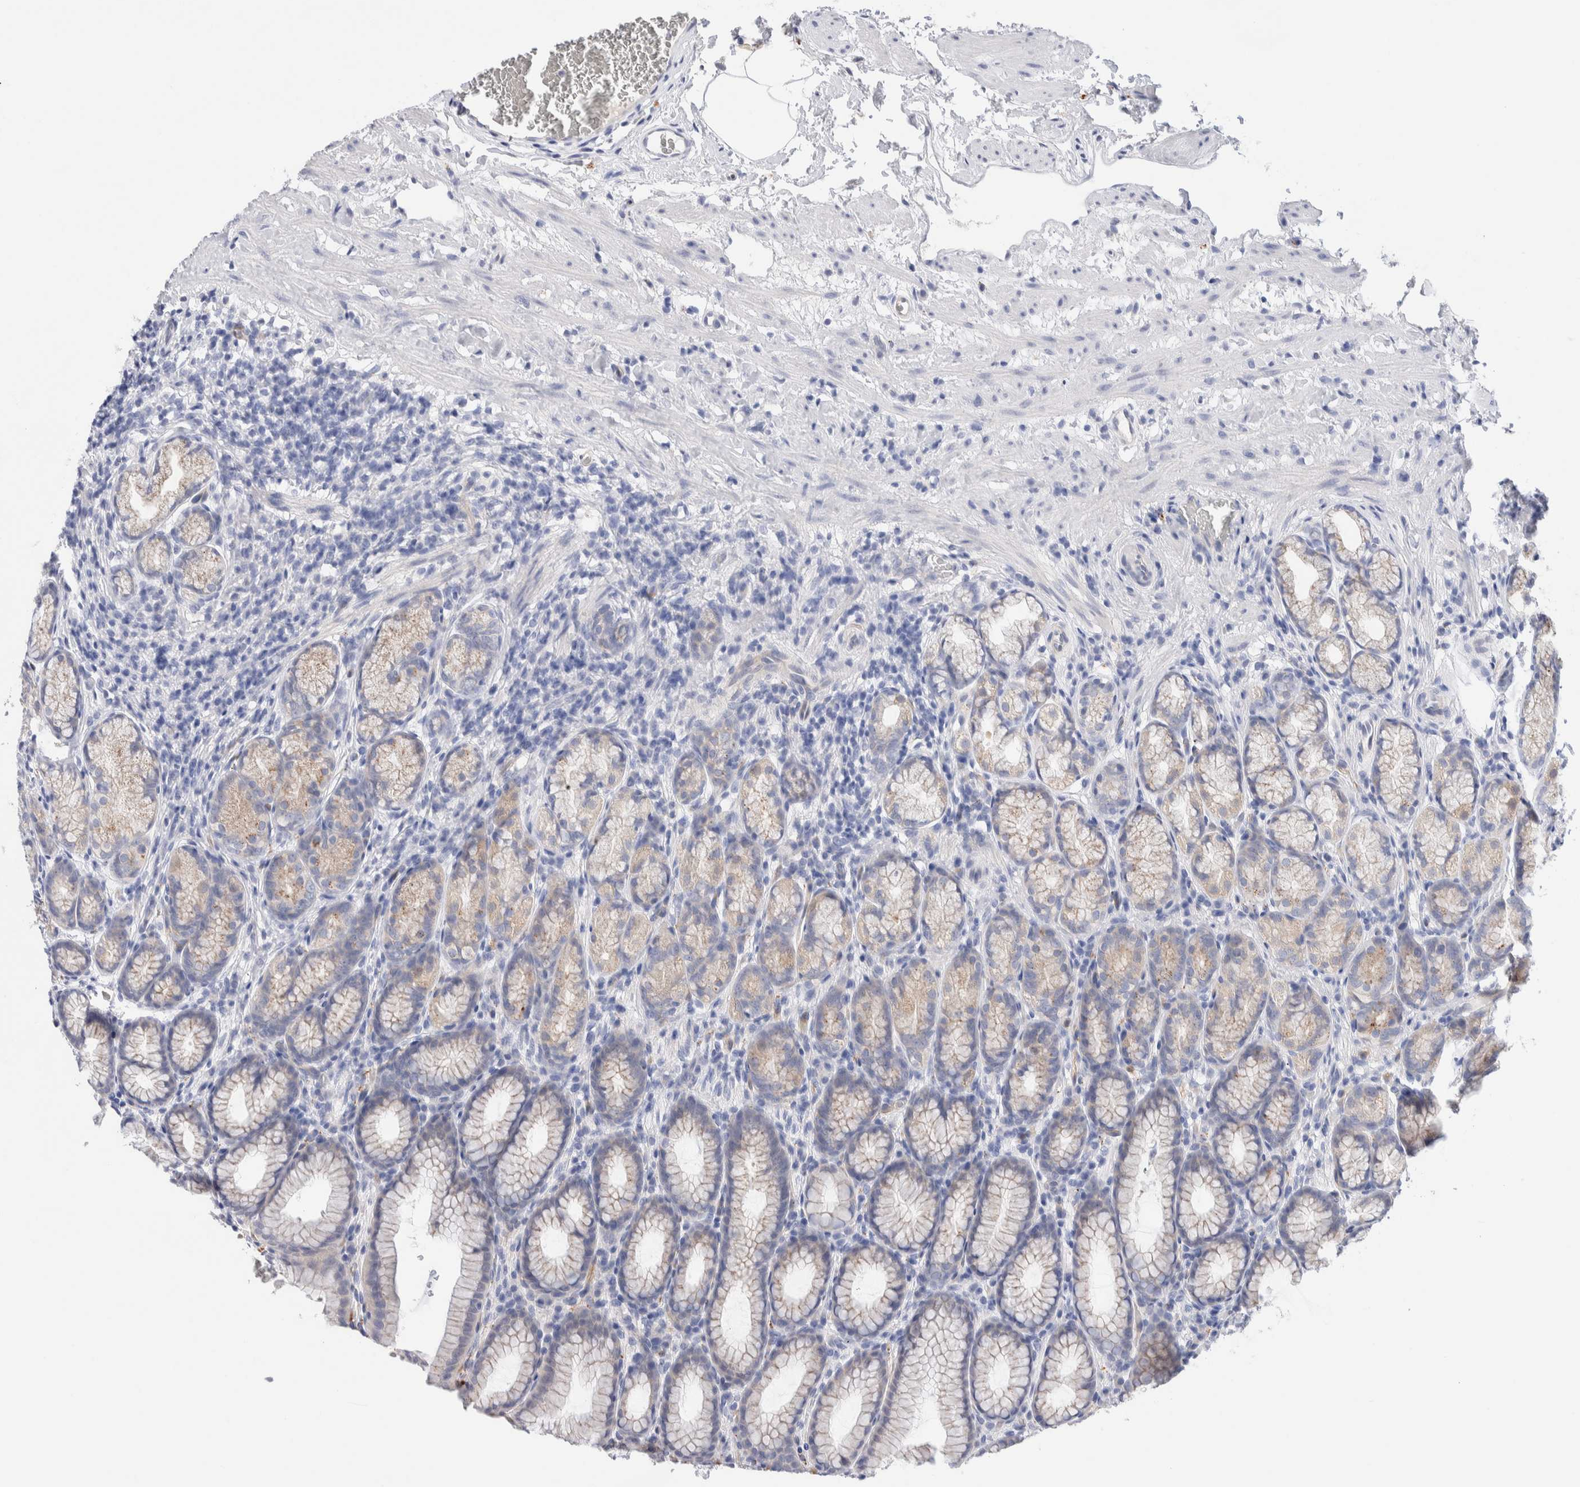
{"staining": {"intensity": "weak", "quantity": "25%-75%", "location": "cytoplasmic/membranous"}, "tissue": "stomach", "cell_type": "Glandular cells", "image_type": "normal", "snomed": [{"axis": "morphology", "description": "Normal tissue, NOS"}, {"axis": "topography", "description": "Stomach"}], "caption": "Protein expression analysis of benign stomach exhibits weak cytoplasmic/membranous staining in about 25%-75% of glandular cells. The protein is shown in brown color, while the nuclei are stained blue.", "gene": "METRNL", "patient": {"sex": "male", "age": 42}}